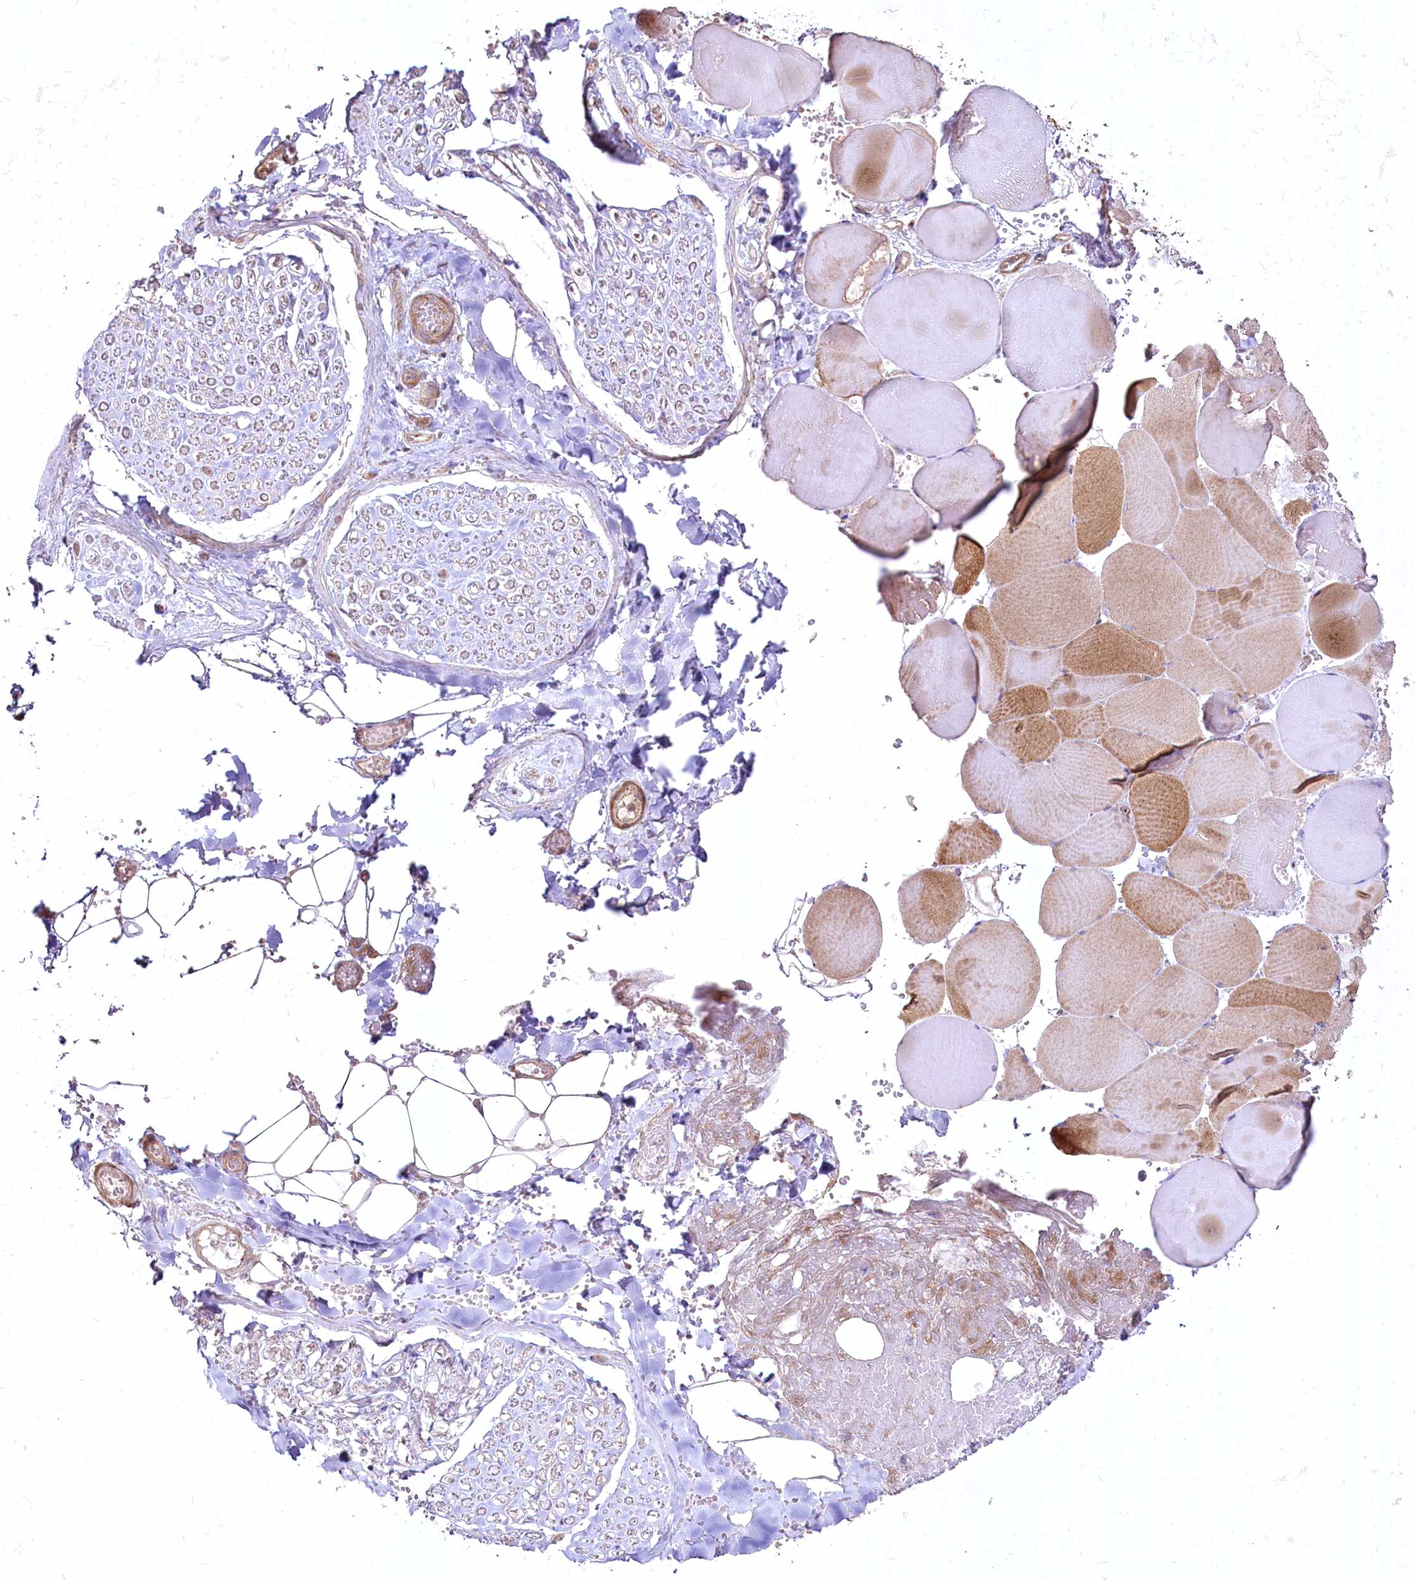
{"staining": {"intensity": "weak", "quantity": ">75%", "location": "cytoplasmic/membranous,nuclear"}, "tissue": "adipose tissue", "cell_type": "Adipocytes", "image_type": "normal", "snomed": [{"axis": "morphology", "description": "Normal tissue, NOS"}, {"axis": "topography", "description": "Skeletal muscle"}, {"axis": "topography", "description": "Peripheral nerve tissue"}], "caption": "The micrograph exhibits immunohistochemical staining of unremarkable adipose tissue. There is weak cytoplasmic/membranous,nuclear staining is identified in approximately >75% of adipocytes. (Brightfield microscopy of DAB IHC at high magnification).", "gene": "SH3TC1", "patient": {"sex": "female", "age": 55}}